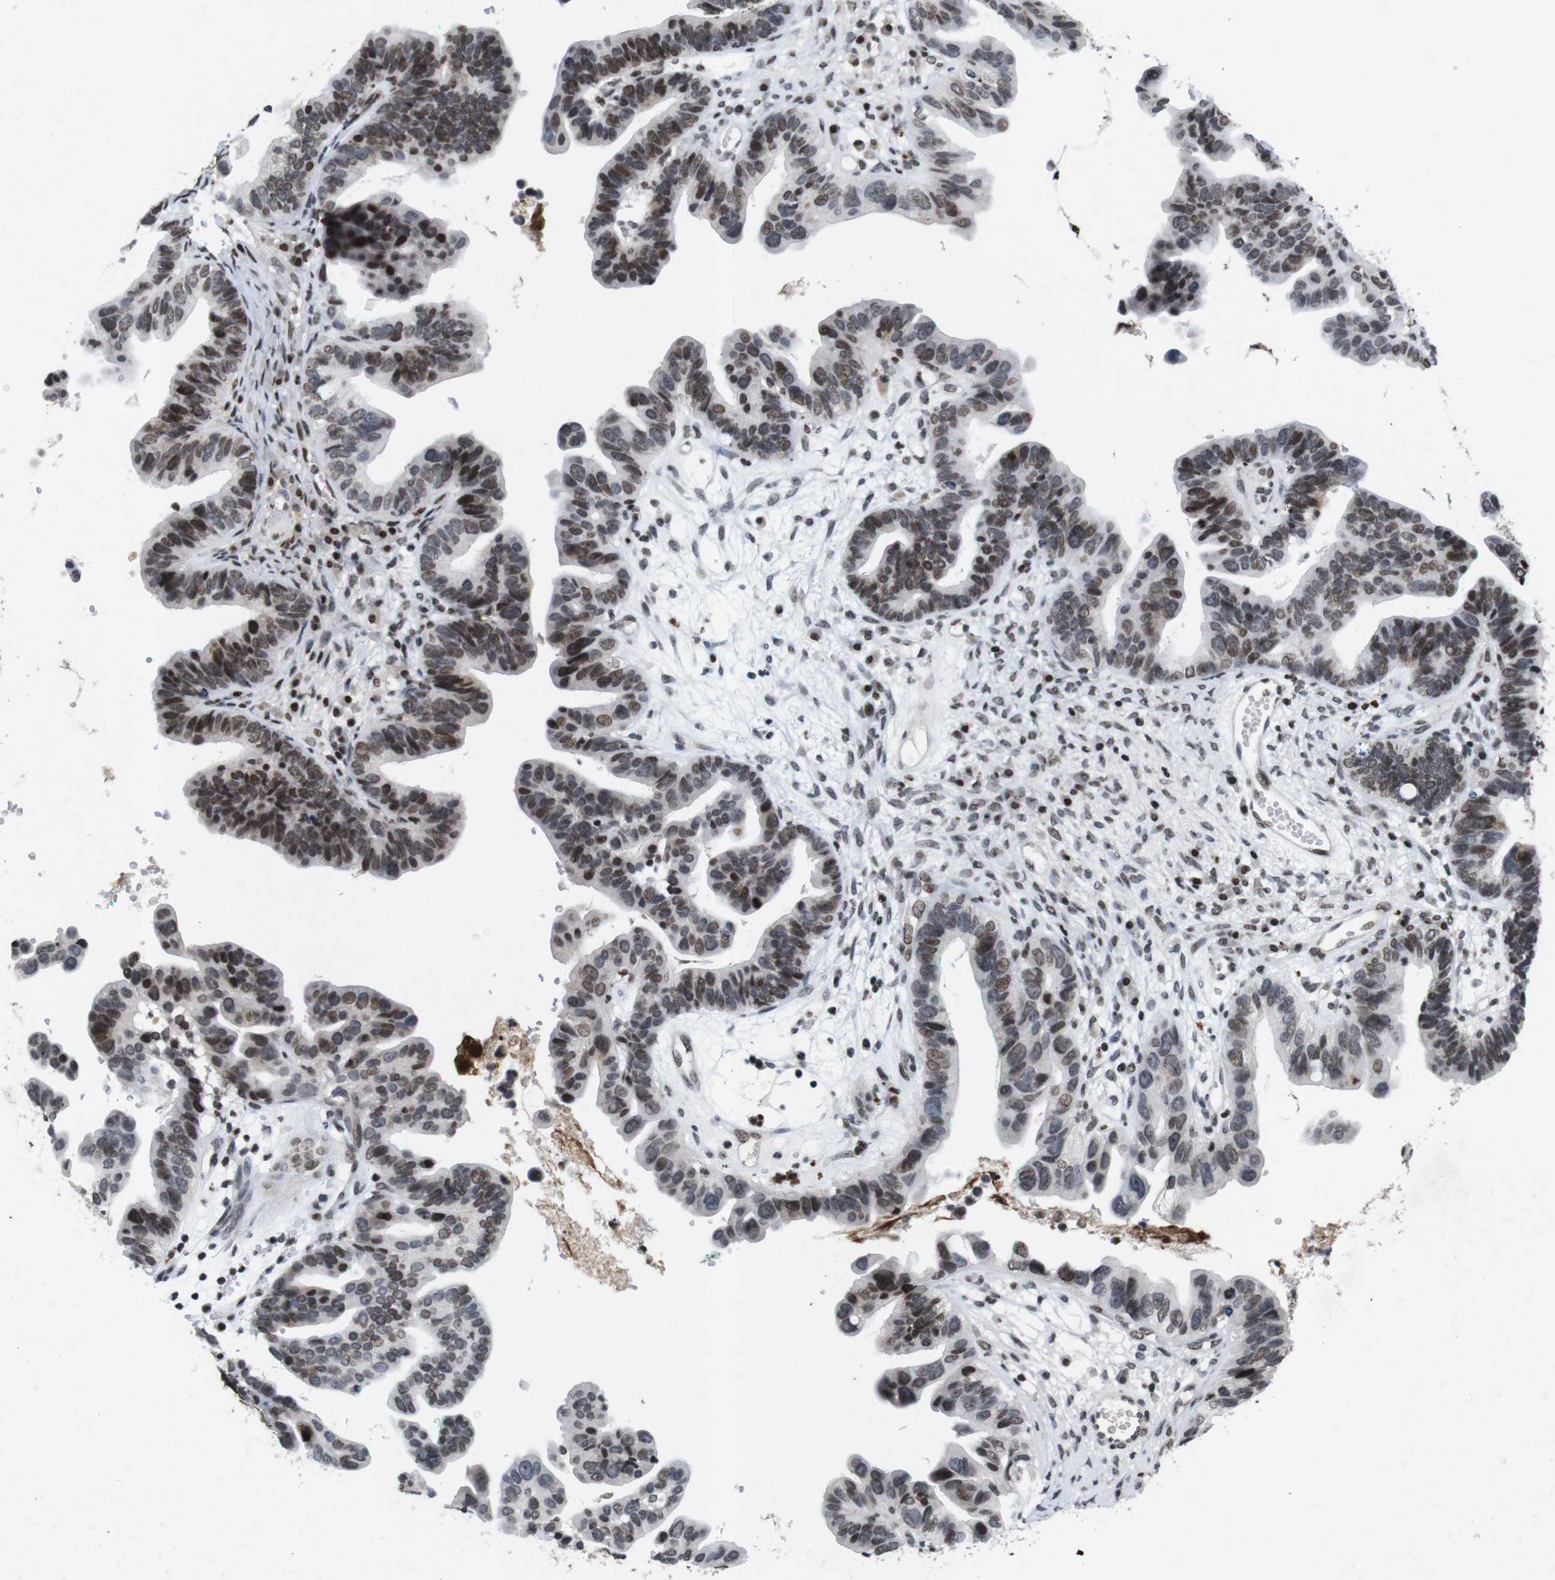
{"staining": {"intensity": "strong", "quantity": "<25%", "location": "nuclear"}, "tissue": "ovarian cancer", "cell_type": "Tumor cells", "image_type": "cancer", "snomed": [{"axis": "morphology", "description": "Cystadenocarcinoma, serous, NOS"}, {"axis": "topography", "description": "Ovary"}], "caption": "About <25% of tumor cells in ovarian cancer show strong nuclear protein staining as visualized by brown immunohistochemical staining.", "gene": "MAGEH1", "patient": {"sex": "female", "age": 56}}